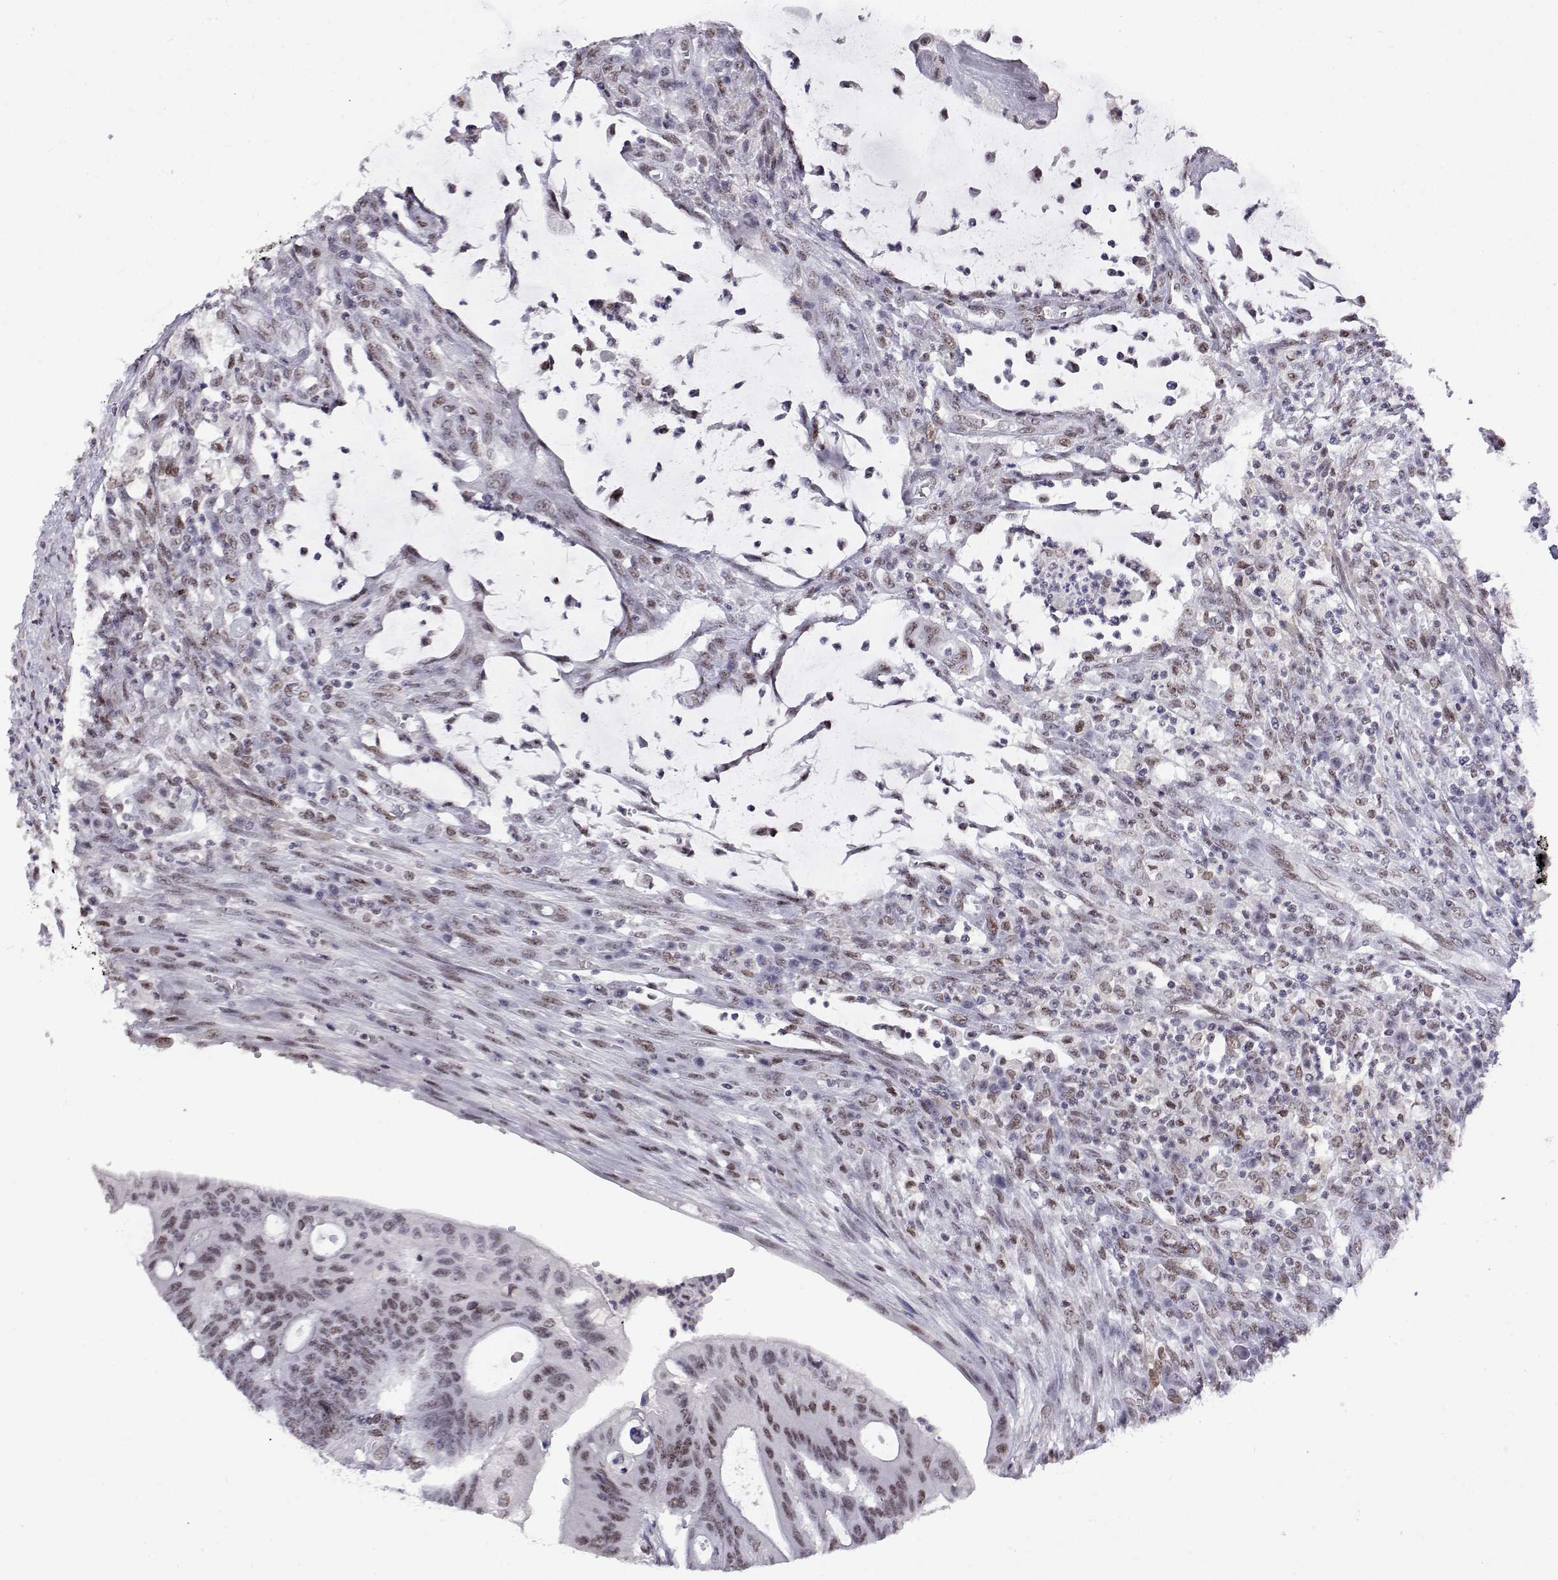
{"staining": {"intensity": "weak", "quantity": "25%-75%", "location": "nuclear"}, "tissue": "colorectal cancer", "cell_type": "Tumor cells", "image_type": "cancer", "snomed": [{"axis": "morphology", "description": "Adenocarcinoma, NOS"}, {"axis": "topography", "description": "Colon"}], "caption": "Colorectal adenocarcinoma was stained to show a protein in brown. There is low levels of weak nuclear expression in approximately 25%-75% of tumor cells. (DAB (3,3'-diaminobenzidine) IHC, brown staining for protein, blue staining for nuclei).", "gene": "POLDIP3", "patient": {"sex": "male", "age": 65}}